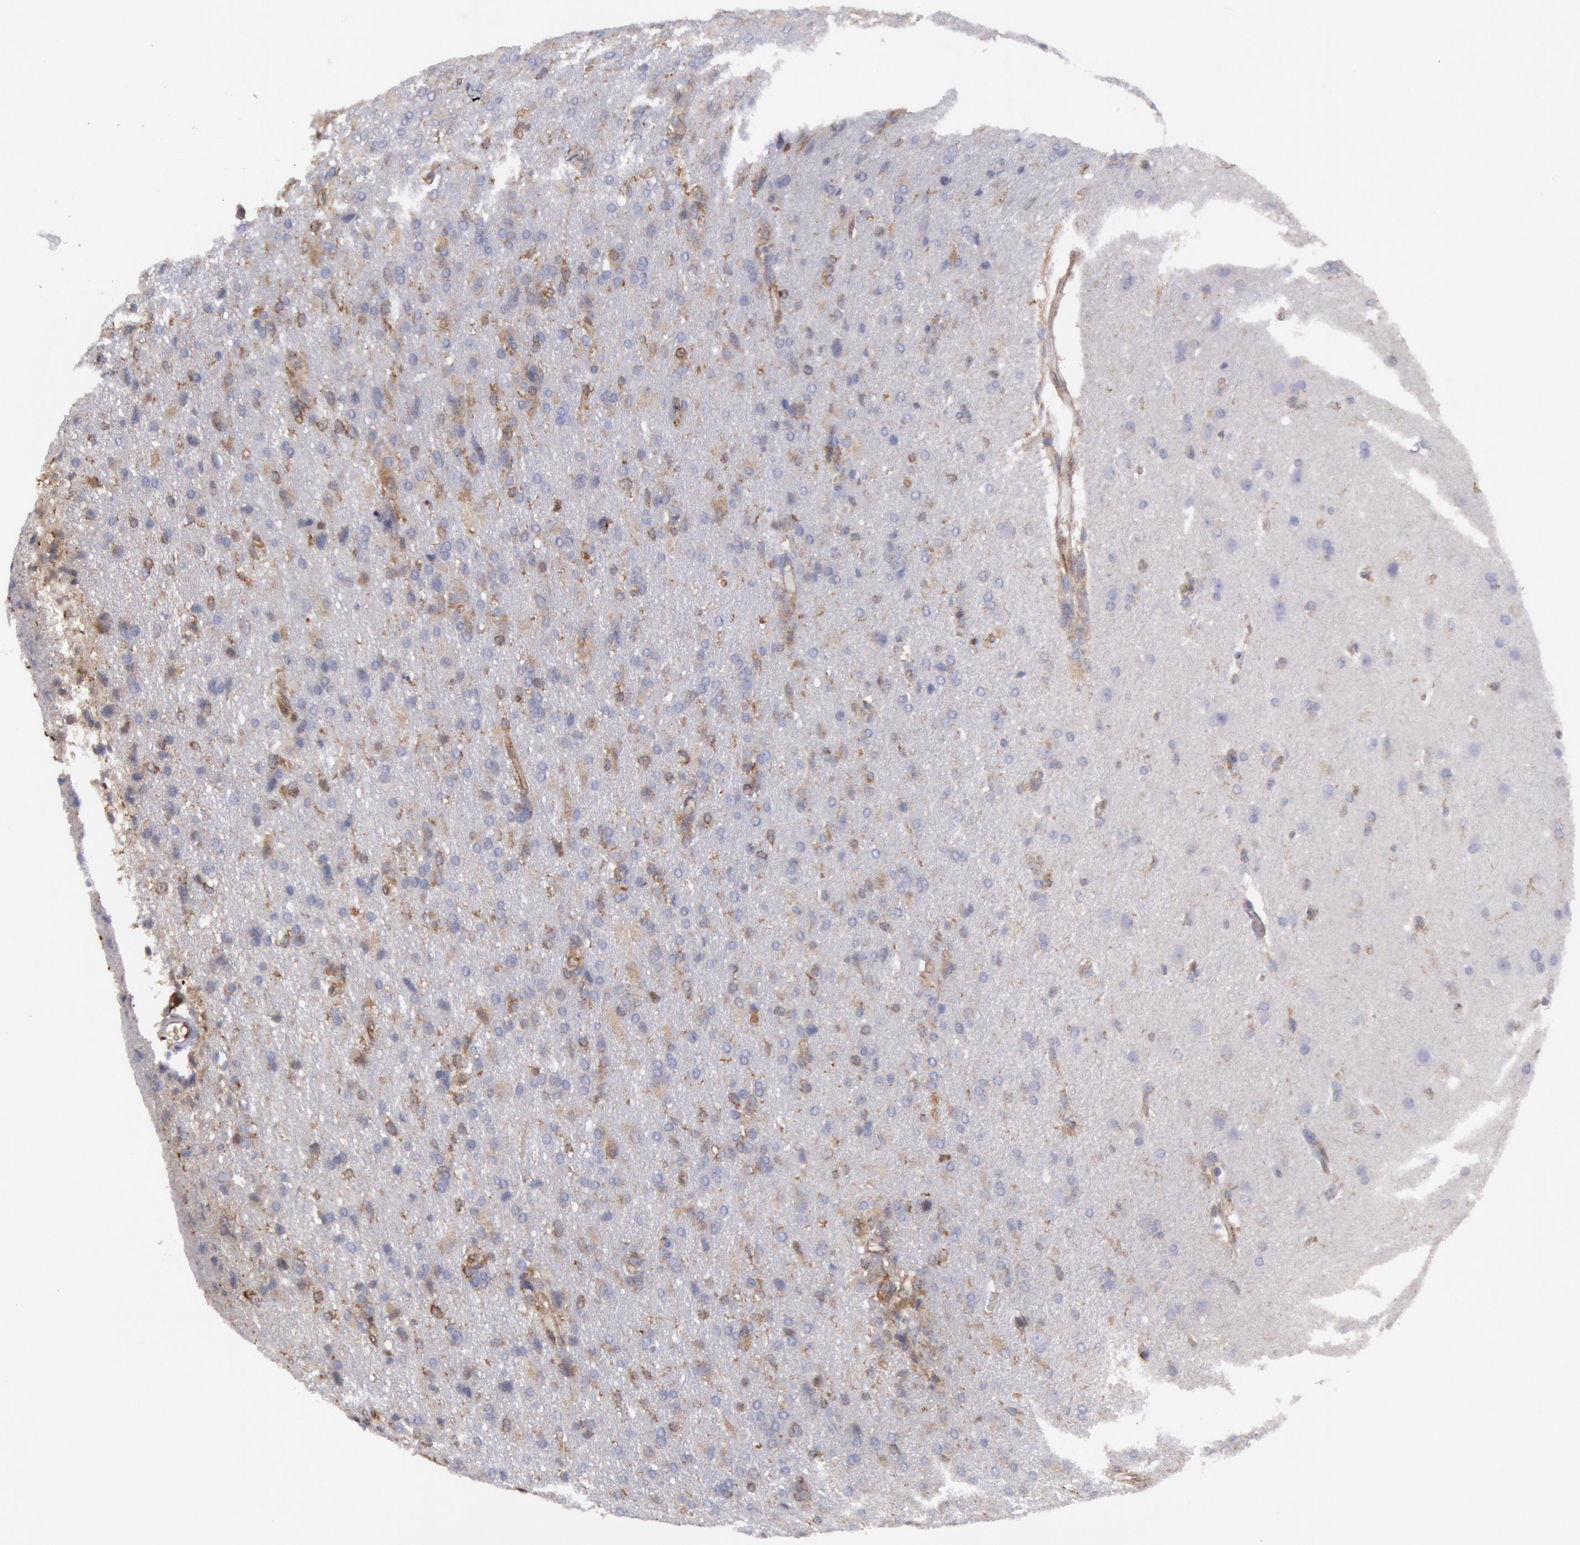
{"staining": {"intensity": "moderate", "quantity": "<25%", "location": "cytoplasmic/membranous"}, "tissue": "glioma", "cell_type": "Tumor cells", "image_type": "cancer", "snomed": [{"axis": "morphology", "description": "Glioma, malignant, High grade"}, {"axis": "topography", "description": "Brain"}], "caption": "Immunohistochemical staining of human malignant glioma (high-grade) reveals moderate cytoplasmic/membranous protein expression in approximately <25% of tumor cells.", "gene": "IKBKB", "patient": {"sex": "male", "age": 68}}